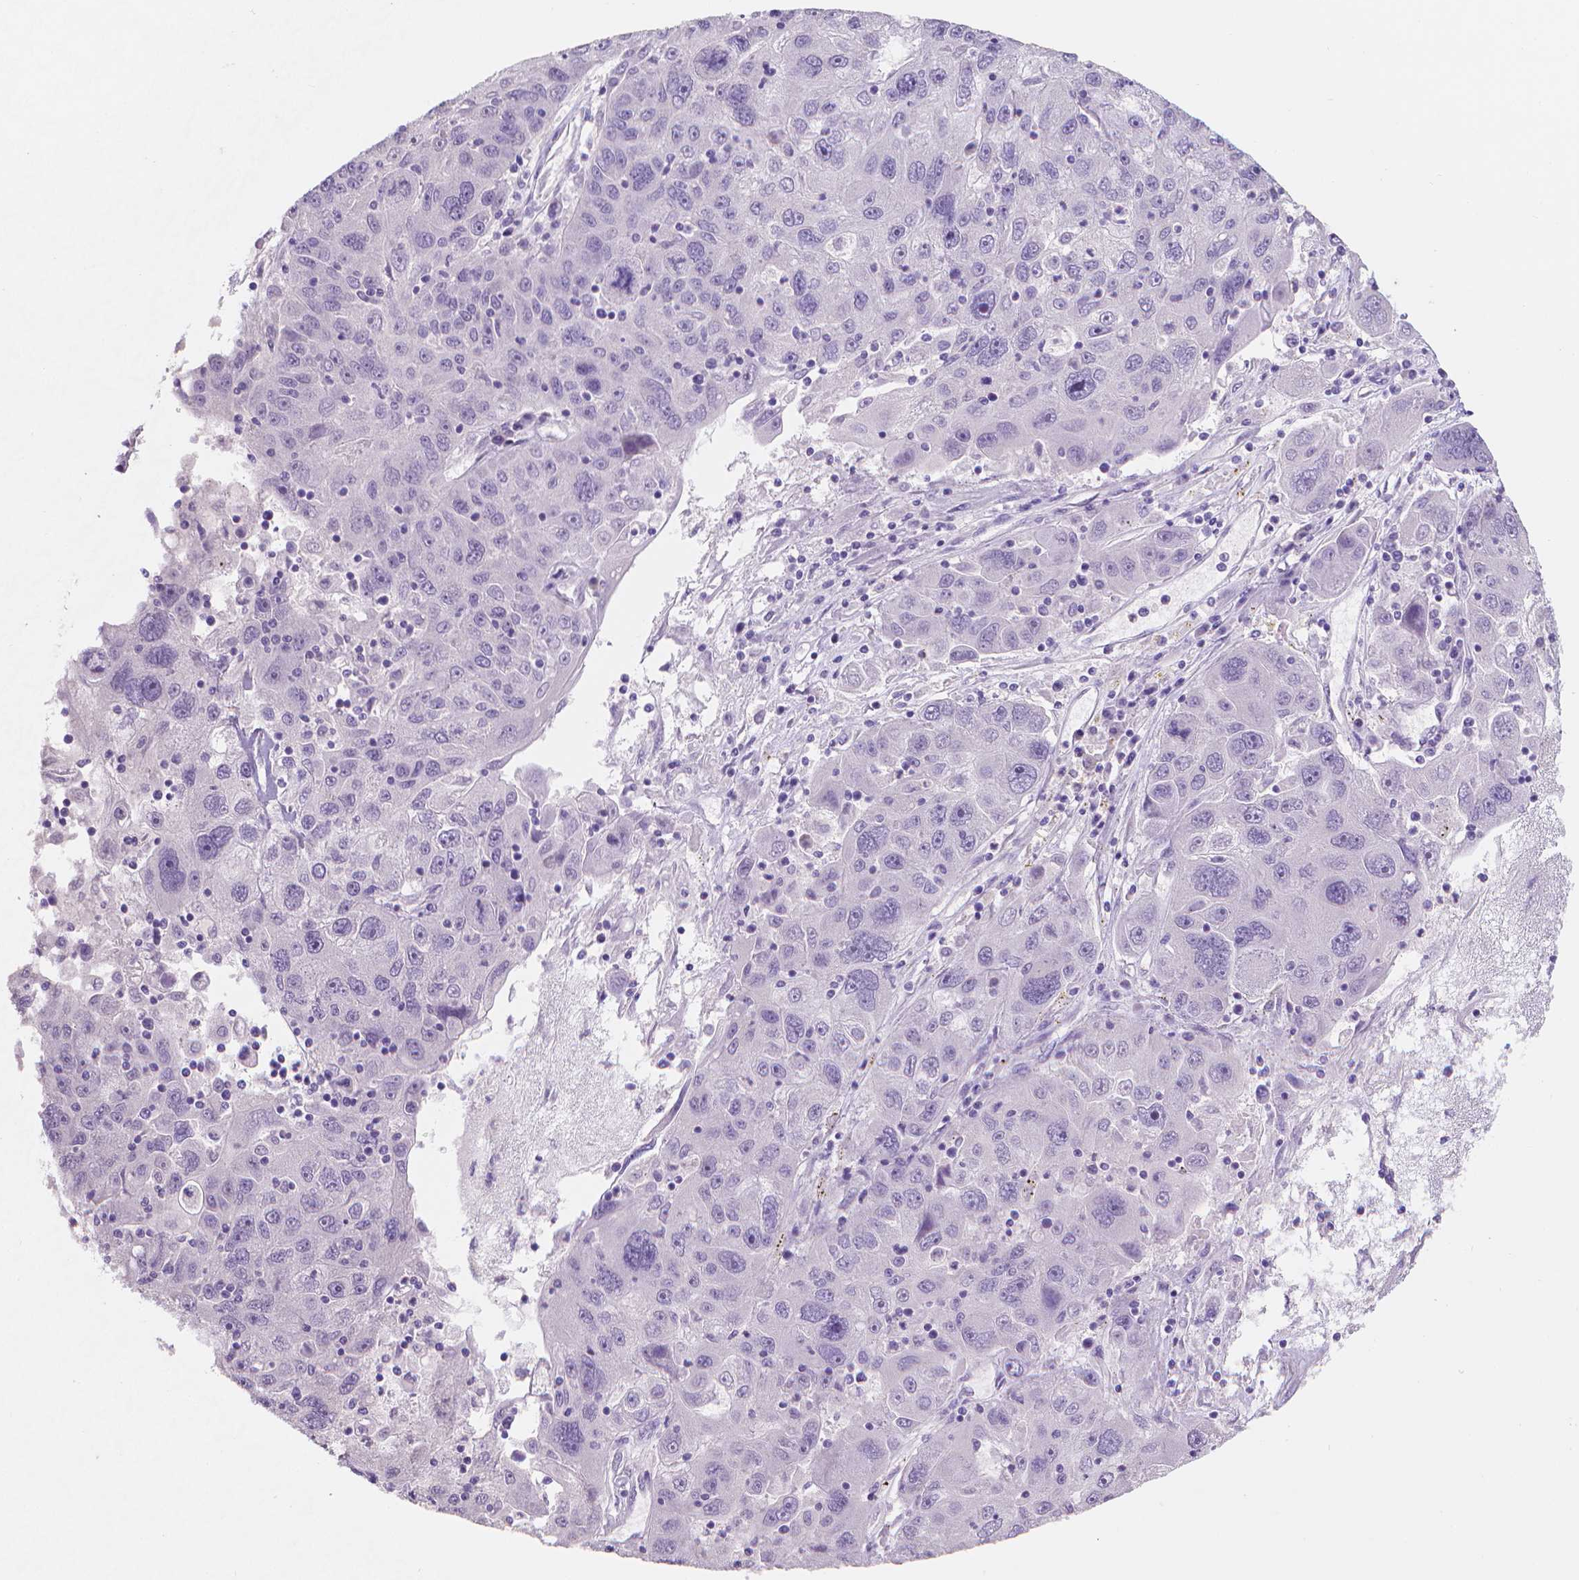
{"staining": {"intensity": "negative", "quantity": "none", "location": "none"}, "tissue": "stomach cancer", "cell_type": "Tumor cells", "image_type": "cancer", "snomed": [{"axis": "morphology", "description": "Adenocarcinoma, NOS"}, {"axis": "topography", "description": "Stomach"}], "caption": "This is an immunohistochemistry (IHC) histopathology image of human stomach adenocarcinoma. There is no positivity in tumor cells.", "gene": "TNNI2", "patient": {"sex": "male", "age": 56}}